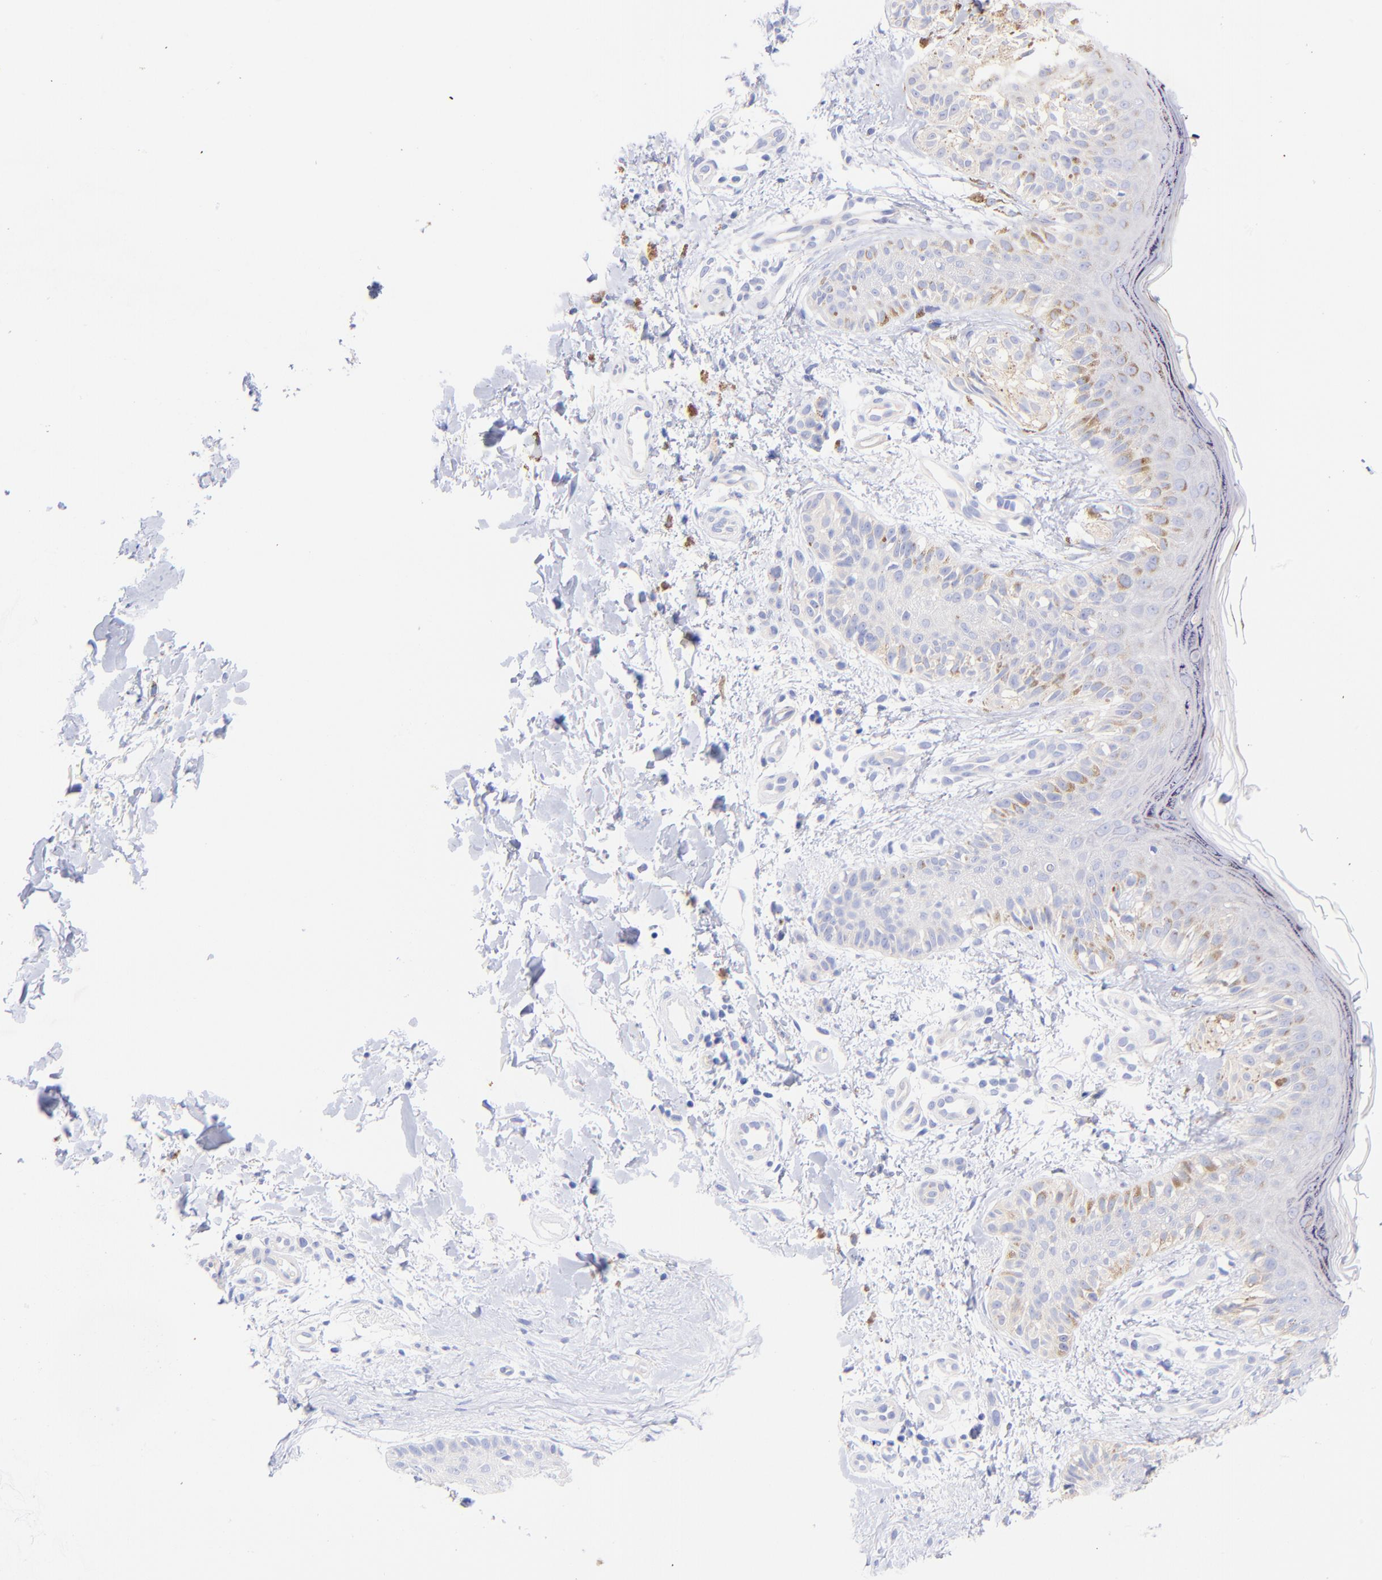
{"staining": {"intensity": "weak", "quantity": "<25%", "location": "cytoplasmic/membranous"}, "tissue": "melanoma", "cell_type": "Tumor cells", "image_type": "cancer", "snomed": [{"axis": "morphology", "description": "Normal tissue, NOS"}, {"axis": "morphology", "description": "Malignant melanoma, NOS"}, {"axis": "topography", "description": "Skin"}], "caption": "An immunohistochemistry image of melanoma is shown. There is no staining in tumor cells of melanoma. (Stains: DAB (3,3'-diaminobenzidine) immunohistochemistry with hematoxylin counter stain, Microscopy: brightfield microscopy at high magnification).", "gene": "GPHN", "patient": {"sex": "male", "age": 83}}